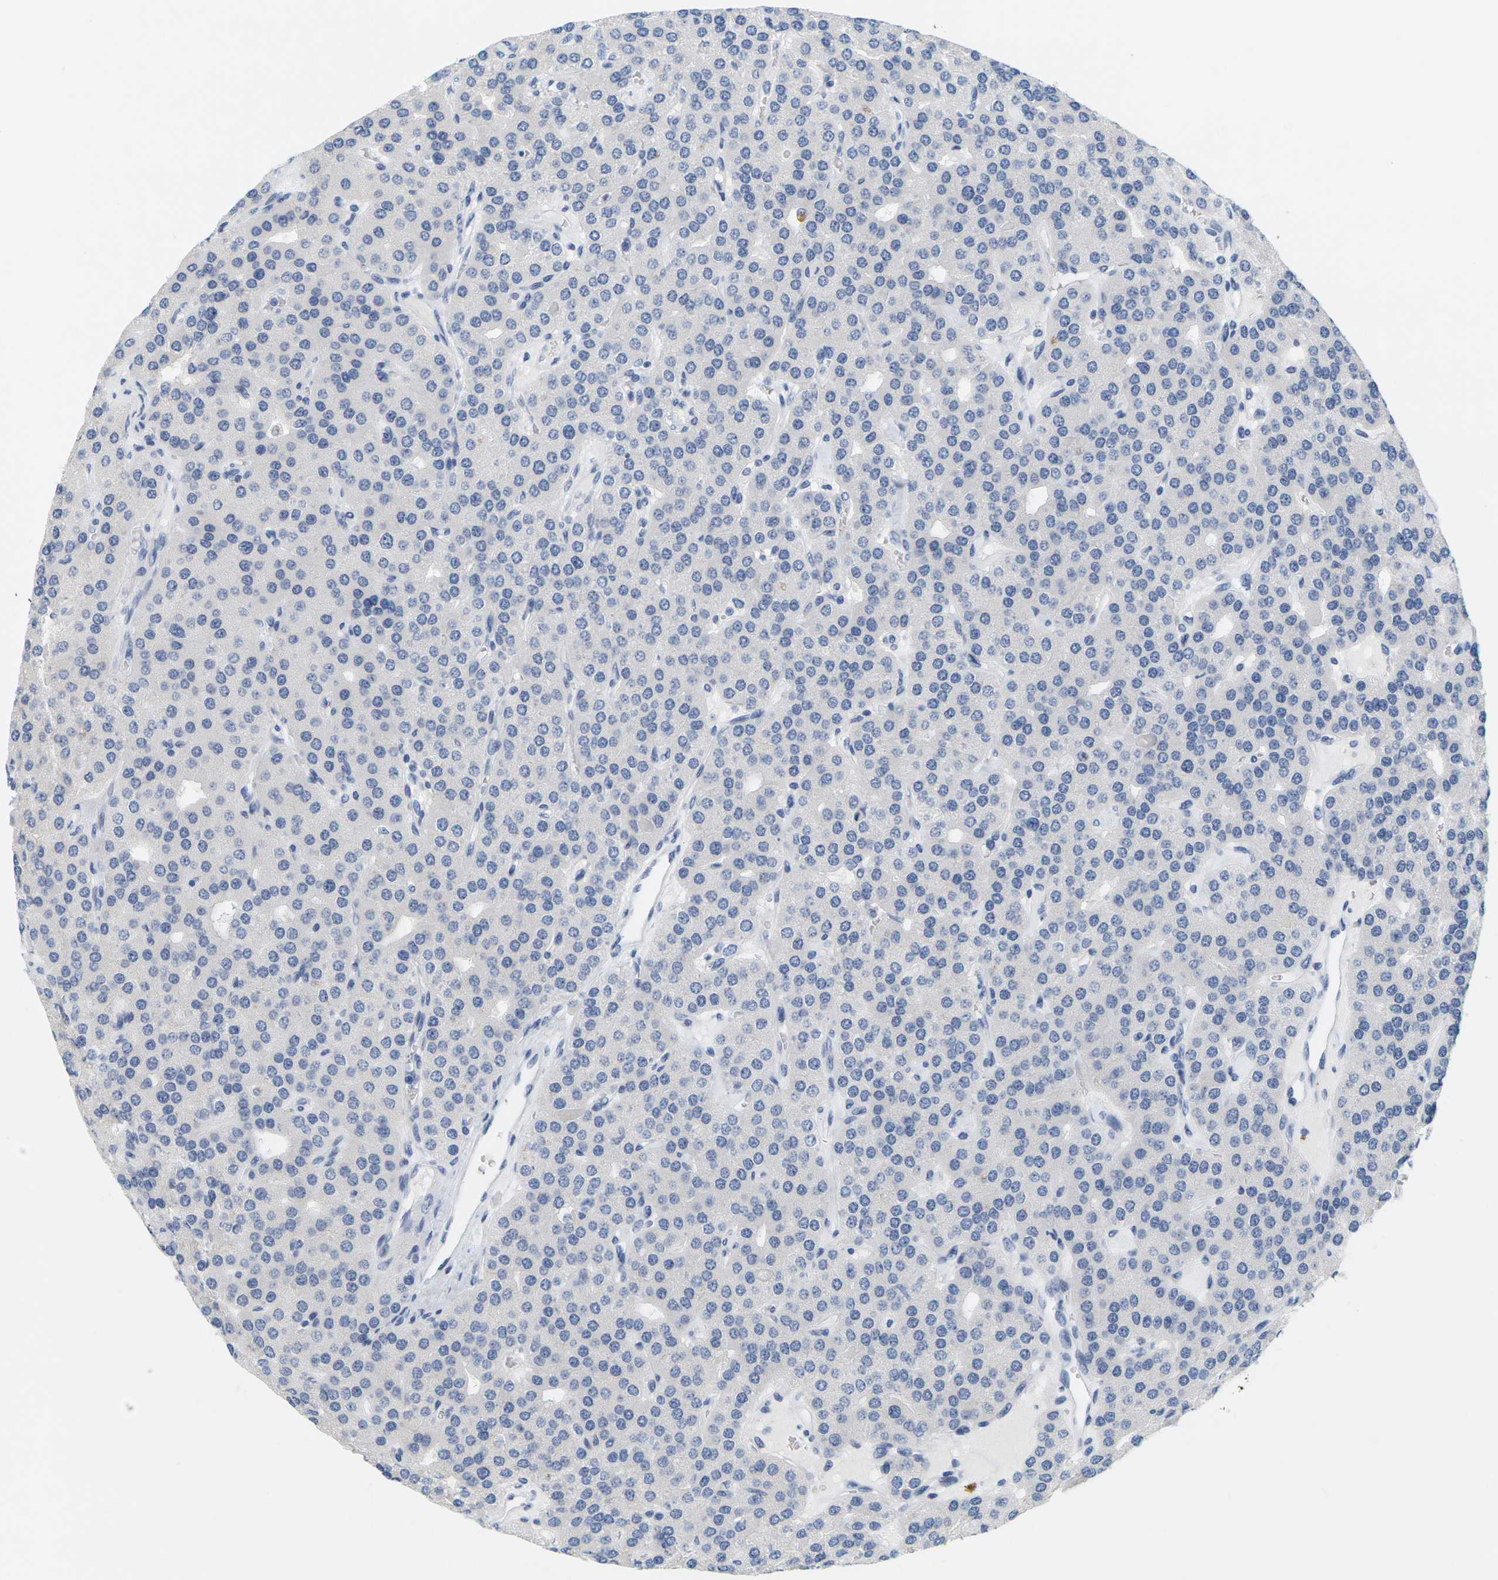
{"staining": {"intensity": "negative", "quantity": "none", "location": "none"}, "tissue": "parathyroid gland", "cell_type": "Glandular cells", "image_type": "normal", "snomed": [{"axis": "morphology", "description": "Normal tissue, NOS"}, {"axis": "morphology", "description": "Adenoma, NOS"}, {"axis": "topography", "description": "Parathyroid gland"}], "caption": "An immunohistochemistry (IHC) image of benign parathyroid gland is shown. There is no staining in glandular cells of parathyroid gland.", "gene": "HLA", "patient": {"sex": "female", "age": 86}}